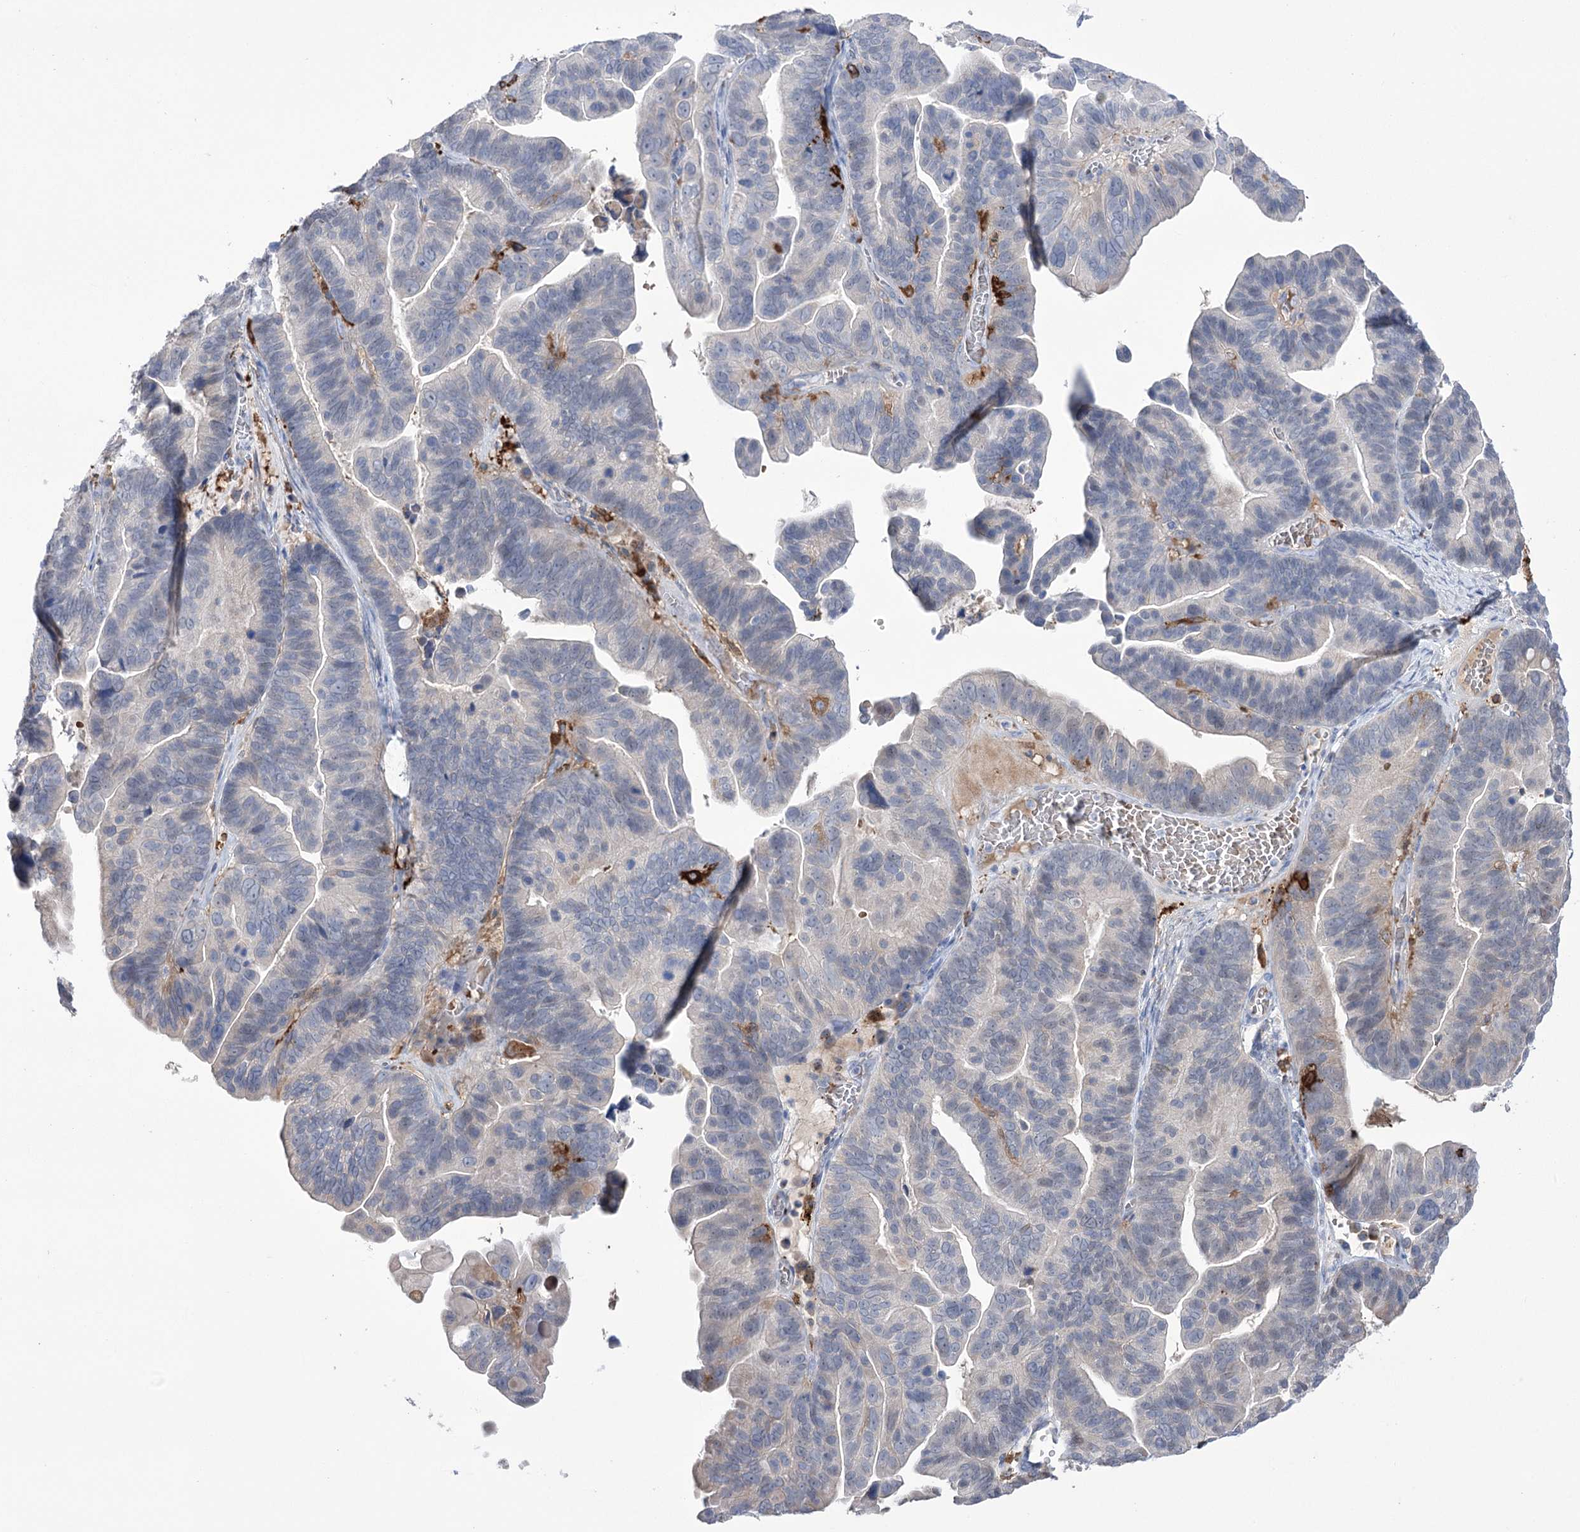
{"staining": {"intensity": "negative", "quantity": "none", "location": "none"}, "tissue": "ovarian cancer", "cell_type": "Tumor cells", "image_type": "cancer", "snomed": [{"axis": "morphology", "description": "Cystadenocarcinoma, serous, NOS"}, {"axis": "topography", "description": "Ovary"}], "caption": "Protein analysis of serous cystadenocarcinoma (ovarian) displays no significant expression in tumor cells. The staining is performed using DAB brown chromogen with nuclei counter-stained in using hematoxylin.", "gene": "ZNF622", "patient": {"sex": "female", "age": 56}}